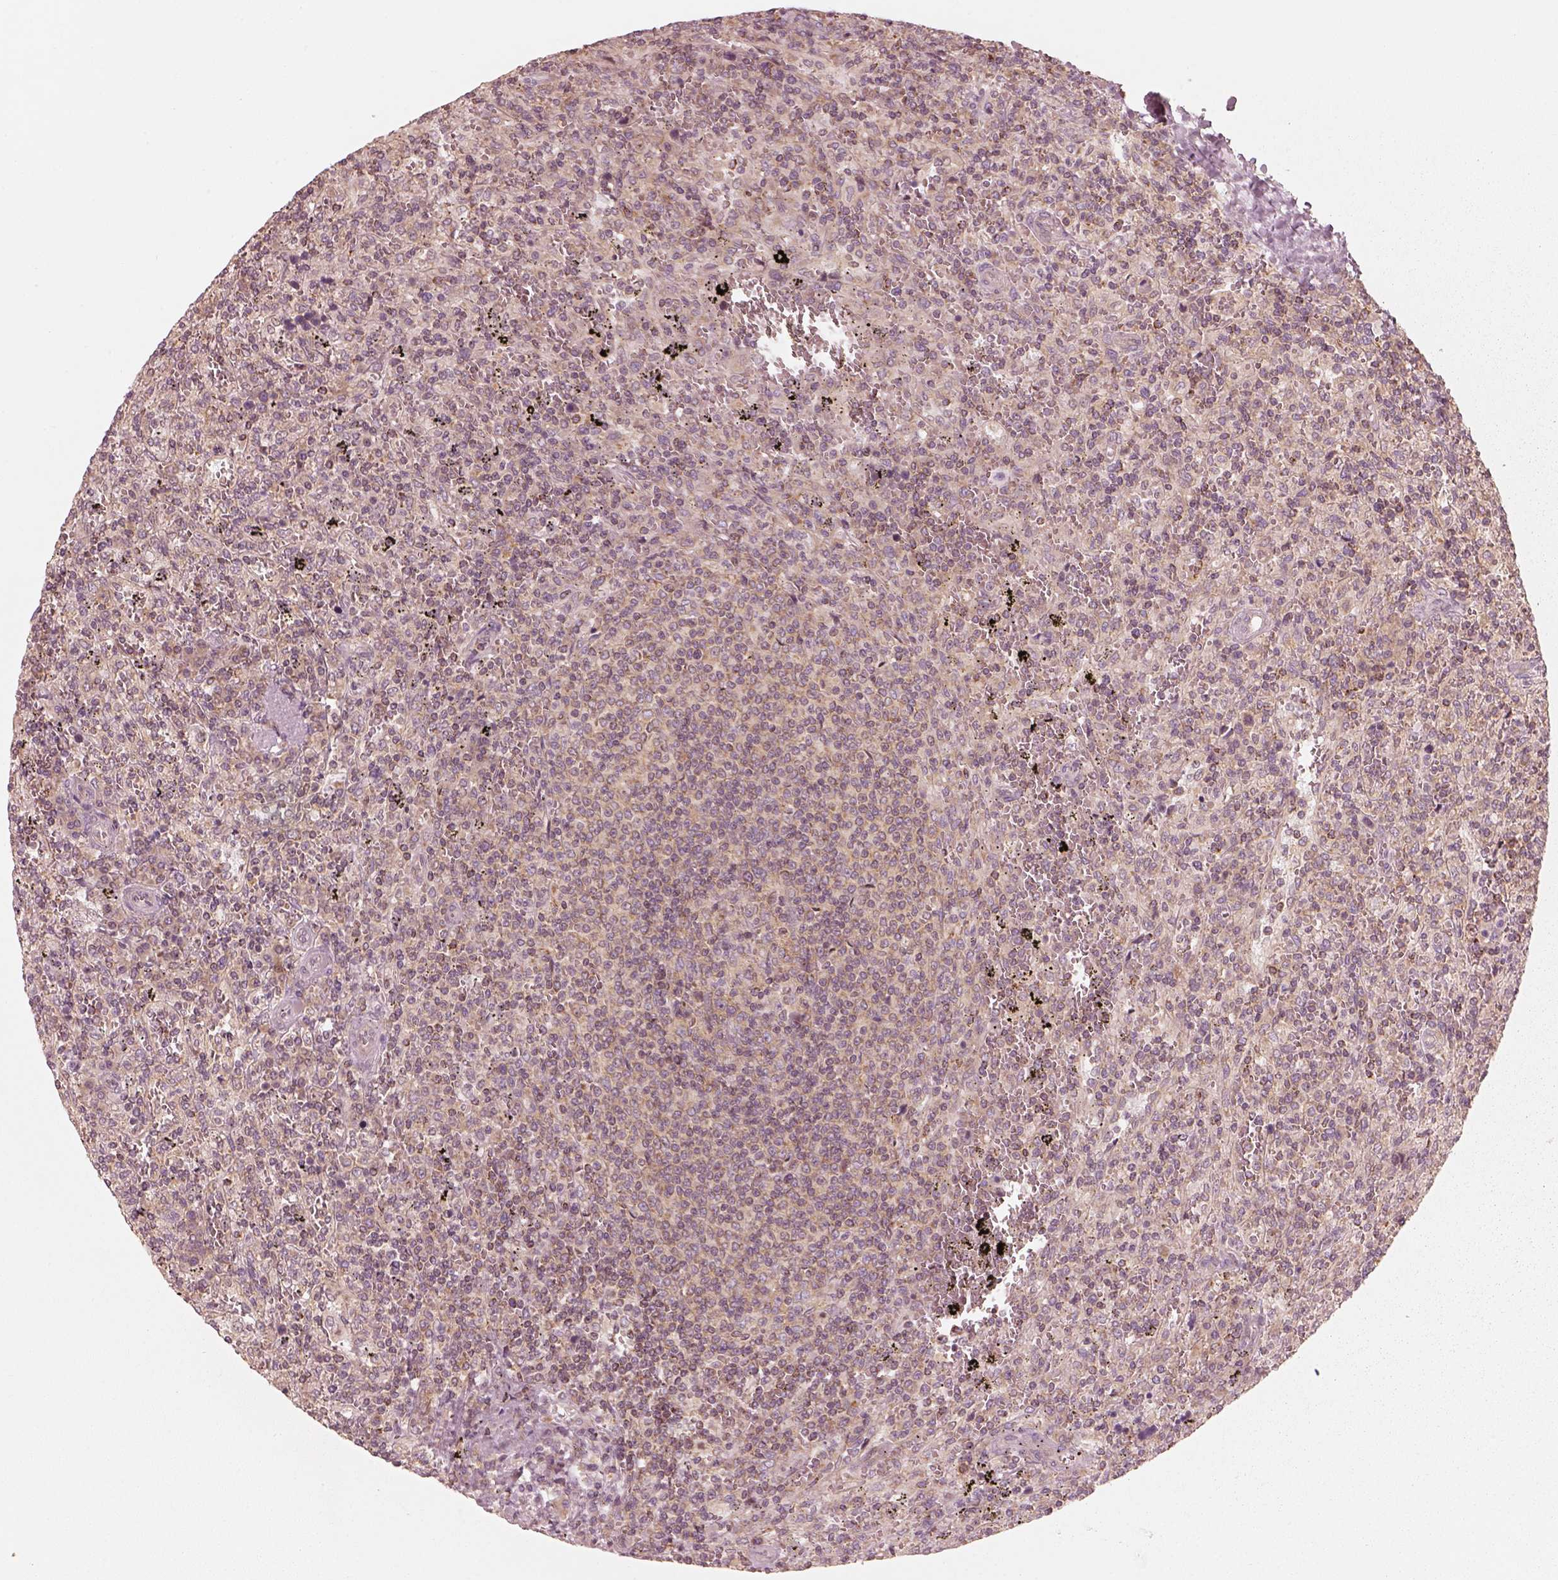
{"staining": {"intensity": "moderate", "quantity": ">75%", "location": "cytoplasmic/membranous"}, "tissue": "lymphoma", "cell_type": "Tumor cells", "image_type": "cancer", "snomed": [{"axis": "morphology", "description": "Malignant lymphoma, non-Hodgkin's type, Low grade"}, {"axis": "topography", "description": "Spleen"}], "caption": "This histopathology image shows immunohistochemistry (IHC) staining of lymphoma, with medium moderate cytoplasmic/membranous staining in about >75% of tumor cells.", "gene": "CNOT2", "patient": {"sex": "male", "age": 62}}